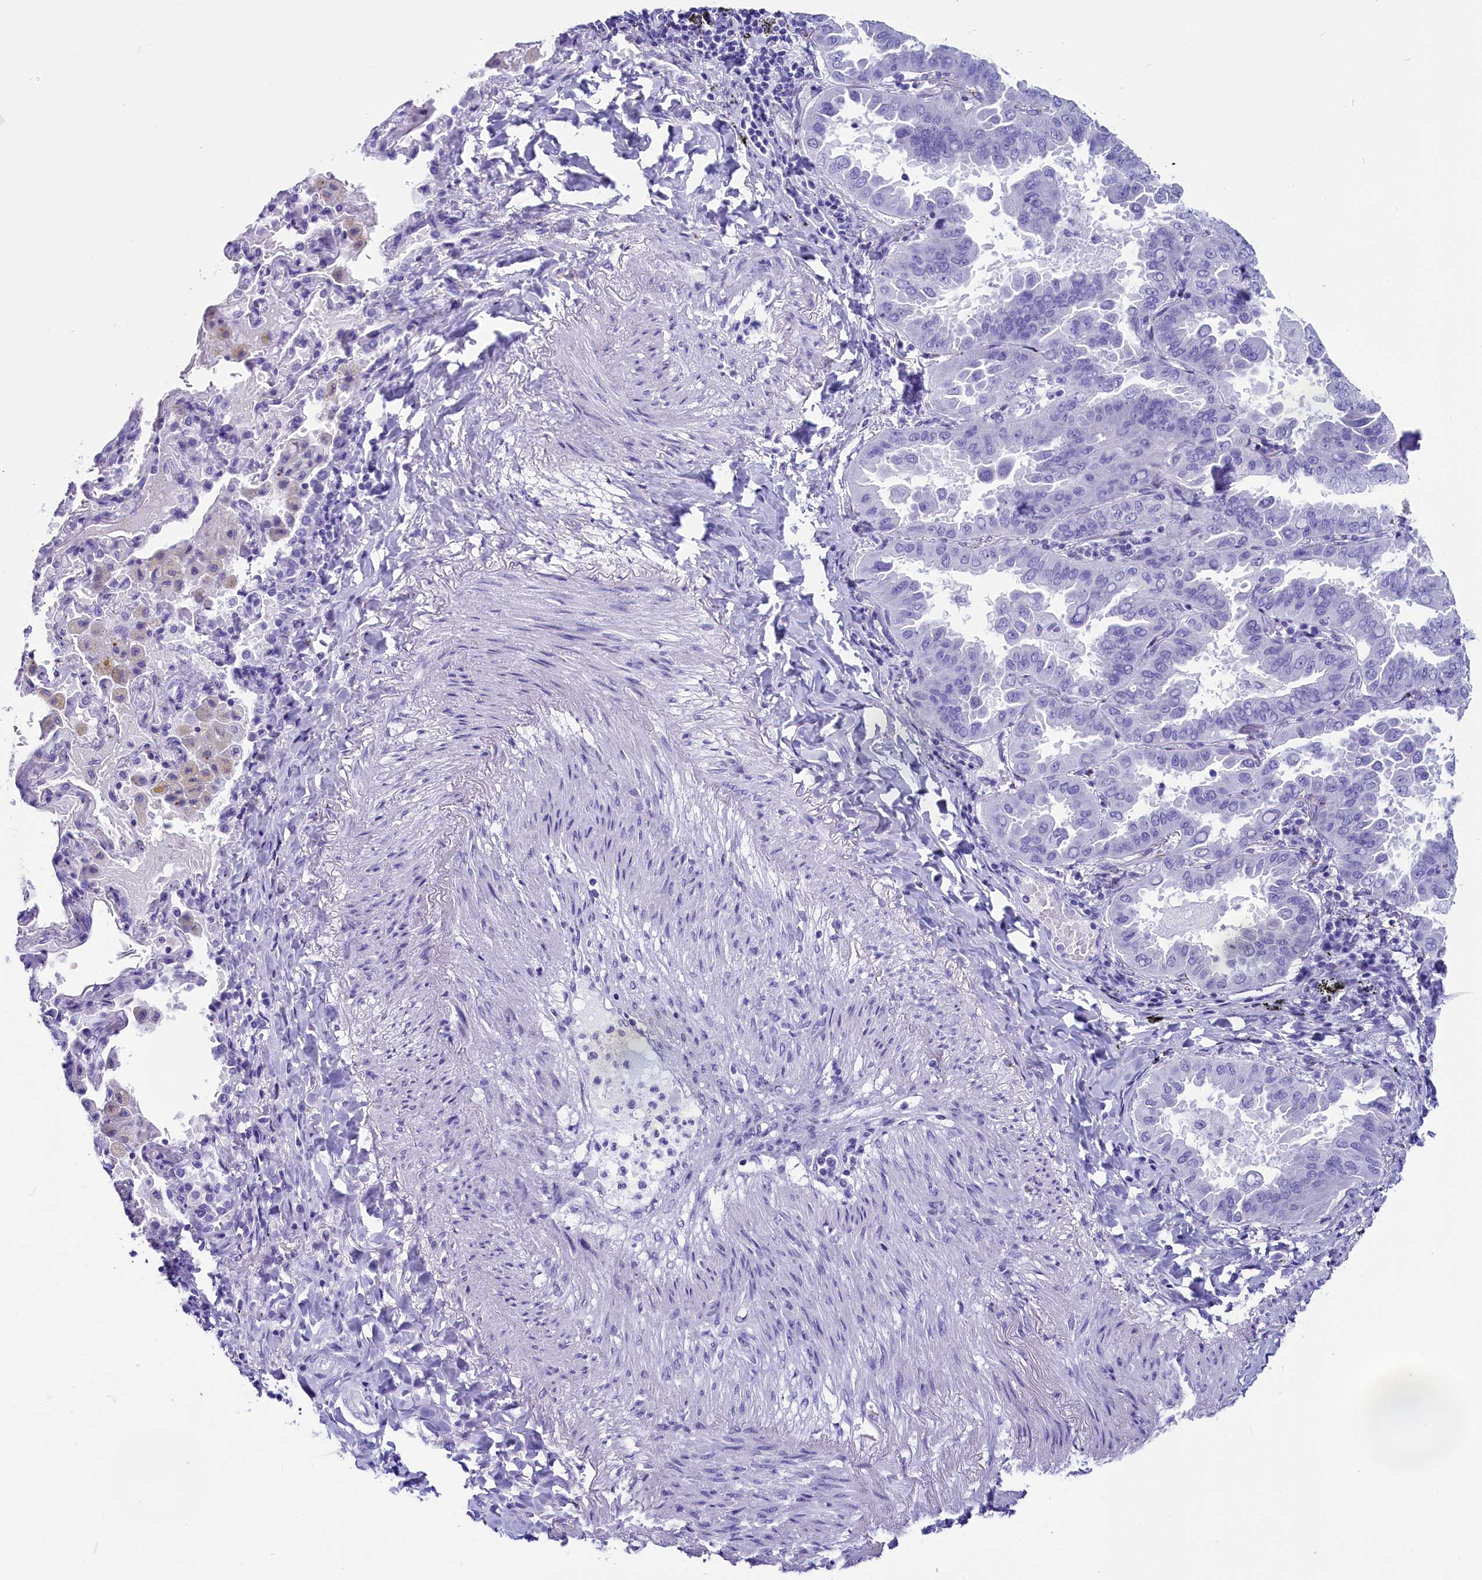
{"staining": {"intensity": "negative", "quantity": "none", "location": "none"}, "tissue": "lung cancer", "cell_type": "Tumor cells", "image_type": "cancer", "snomed": [{"axis": "morphology", "description": "Adenocarcinoma, NOS"}, {"axis": "topography", "description": "Lung"}], "caption": "This is a histopathology image of immunohistochemistry (IHC) staining of adenocarcinoma (lung), which shows no staining in tumor cells. (Brightfield microscopy of DAB (3,3'-diaminobenzidine) immunohistochemistry at high magnification).", "gene": "AP3B2", "patient": {"sex": "male", "age": 64}}